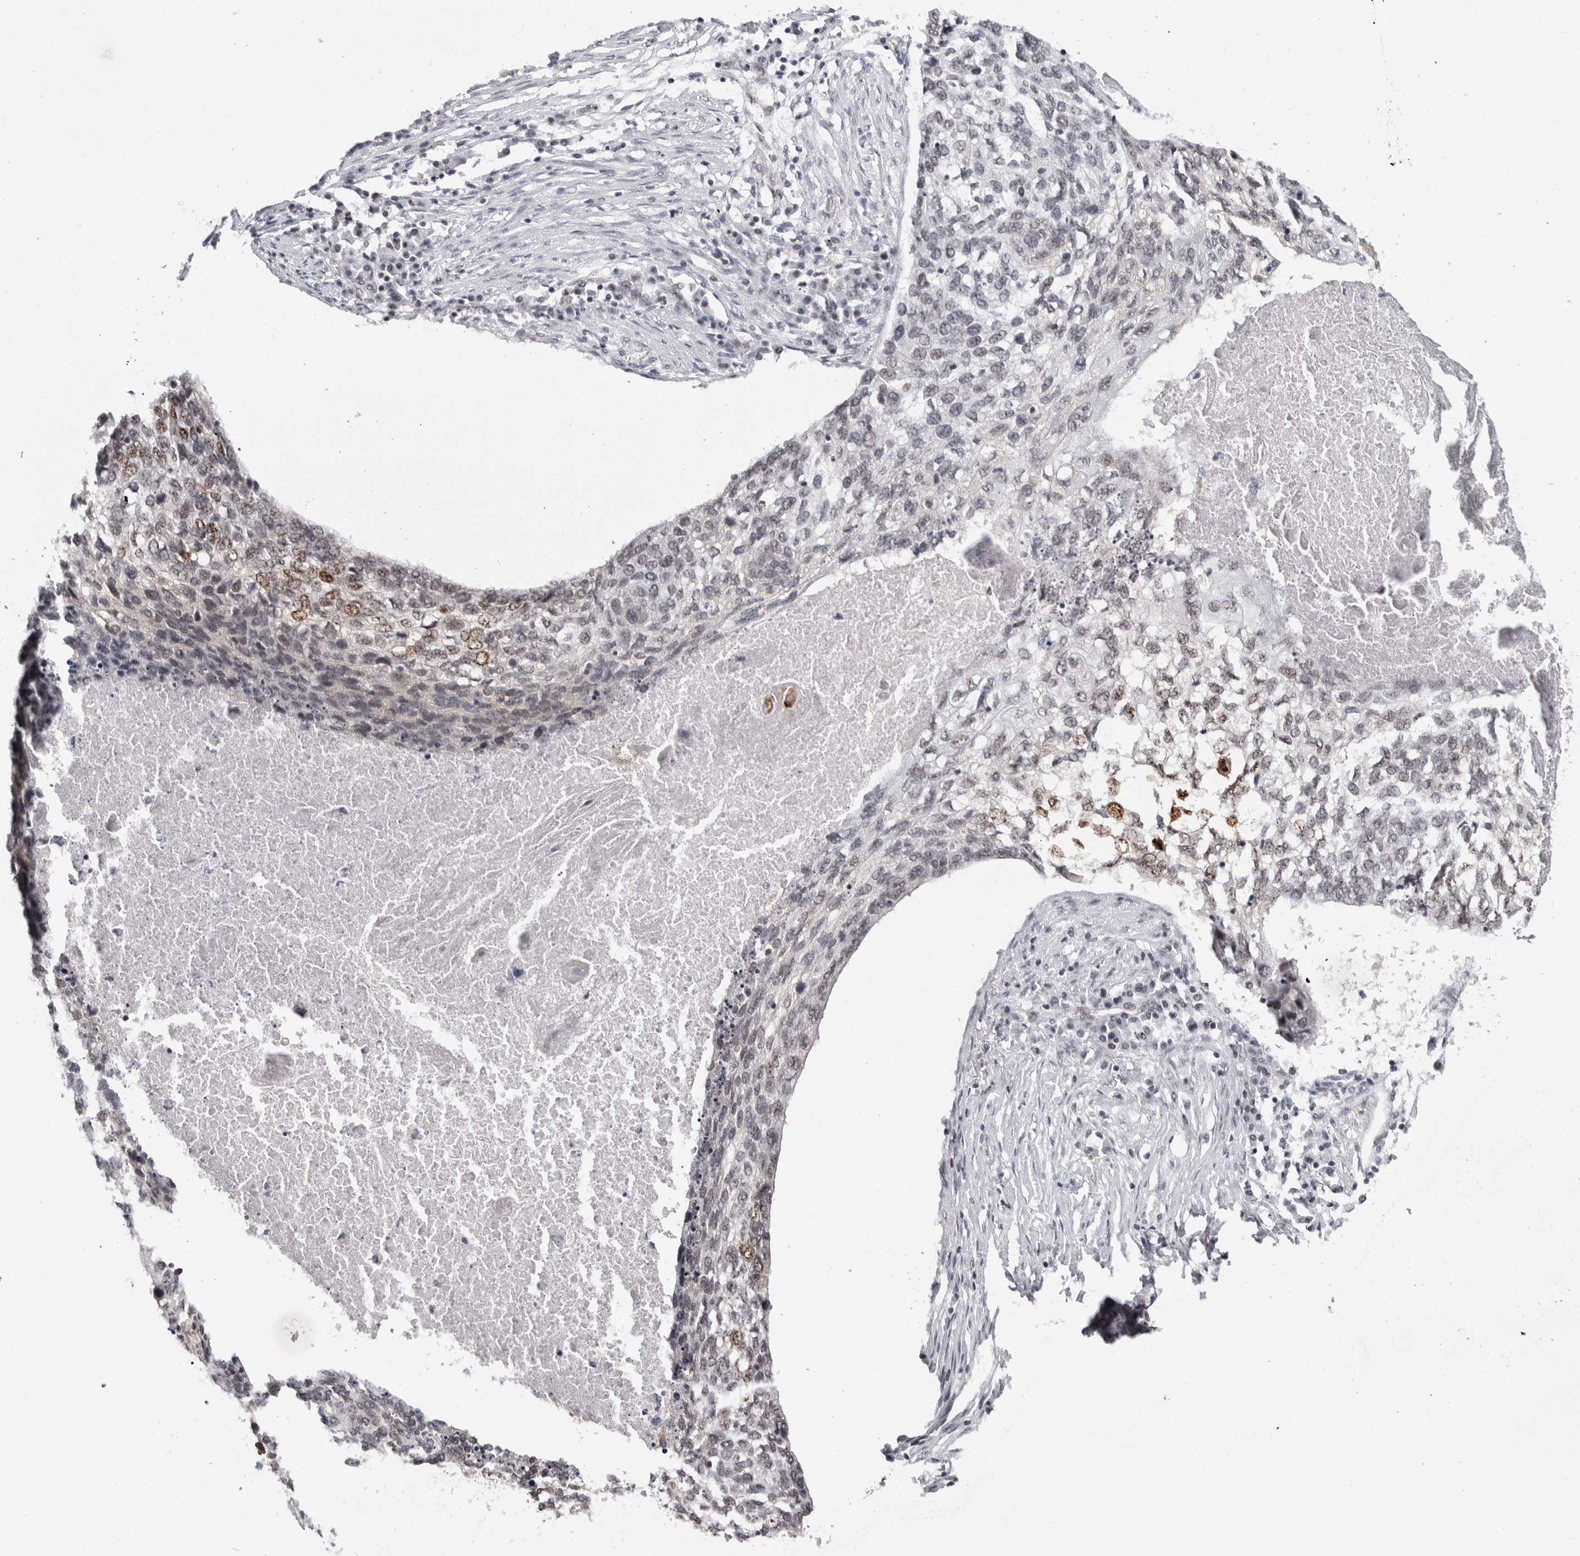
{"staining": {"intensity": "negative", "quantity": "none", "location": "none"}, "tissue": "lung cancer", "cell_type": "Tumor cells", "image_type": "cancer", "snomed": [{"axis": "morphology", "description": "Squamous cell carcinoma, NOS"}, {"axis": "topography", "description": "Lung"}], "caption": "Immunohistochemistry micrograph of squamous cell carcinoma (lung) stained for a protein (brown), which exhibits no staining in tumor cells.", "gene": "MKNK1", "patient": {"sex": "female", "age": 63}}